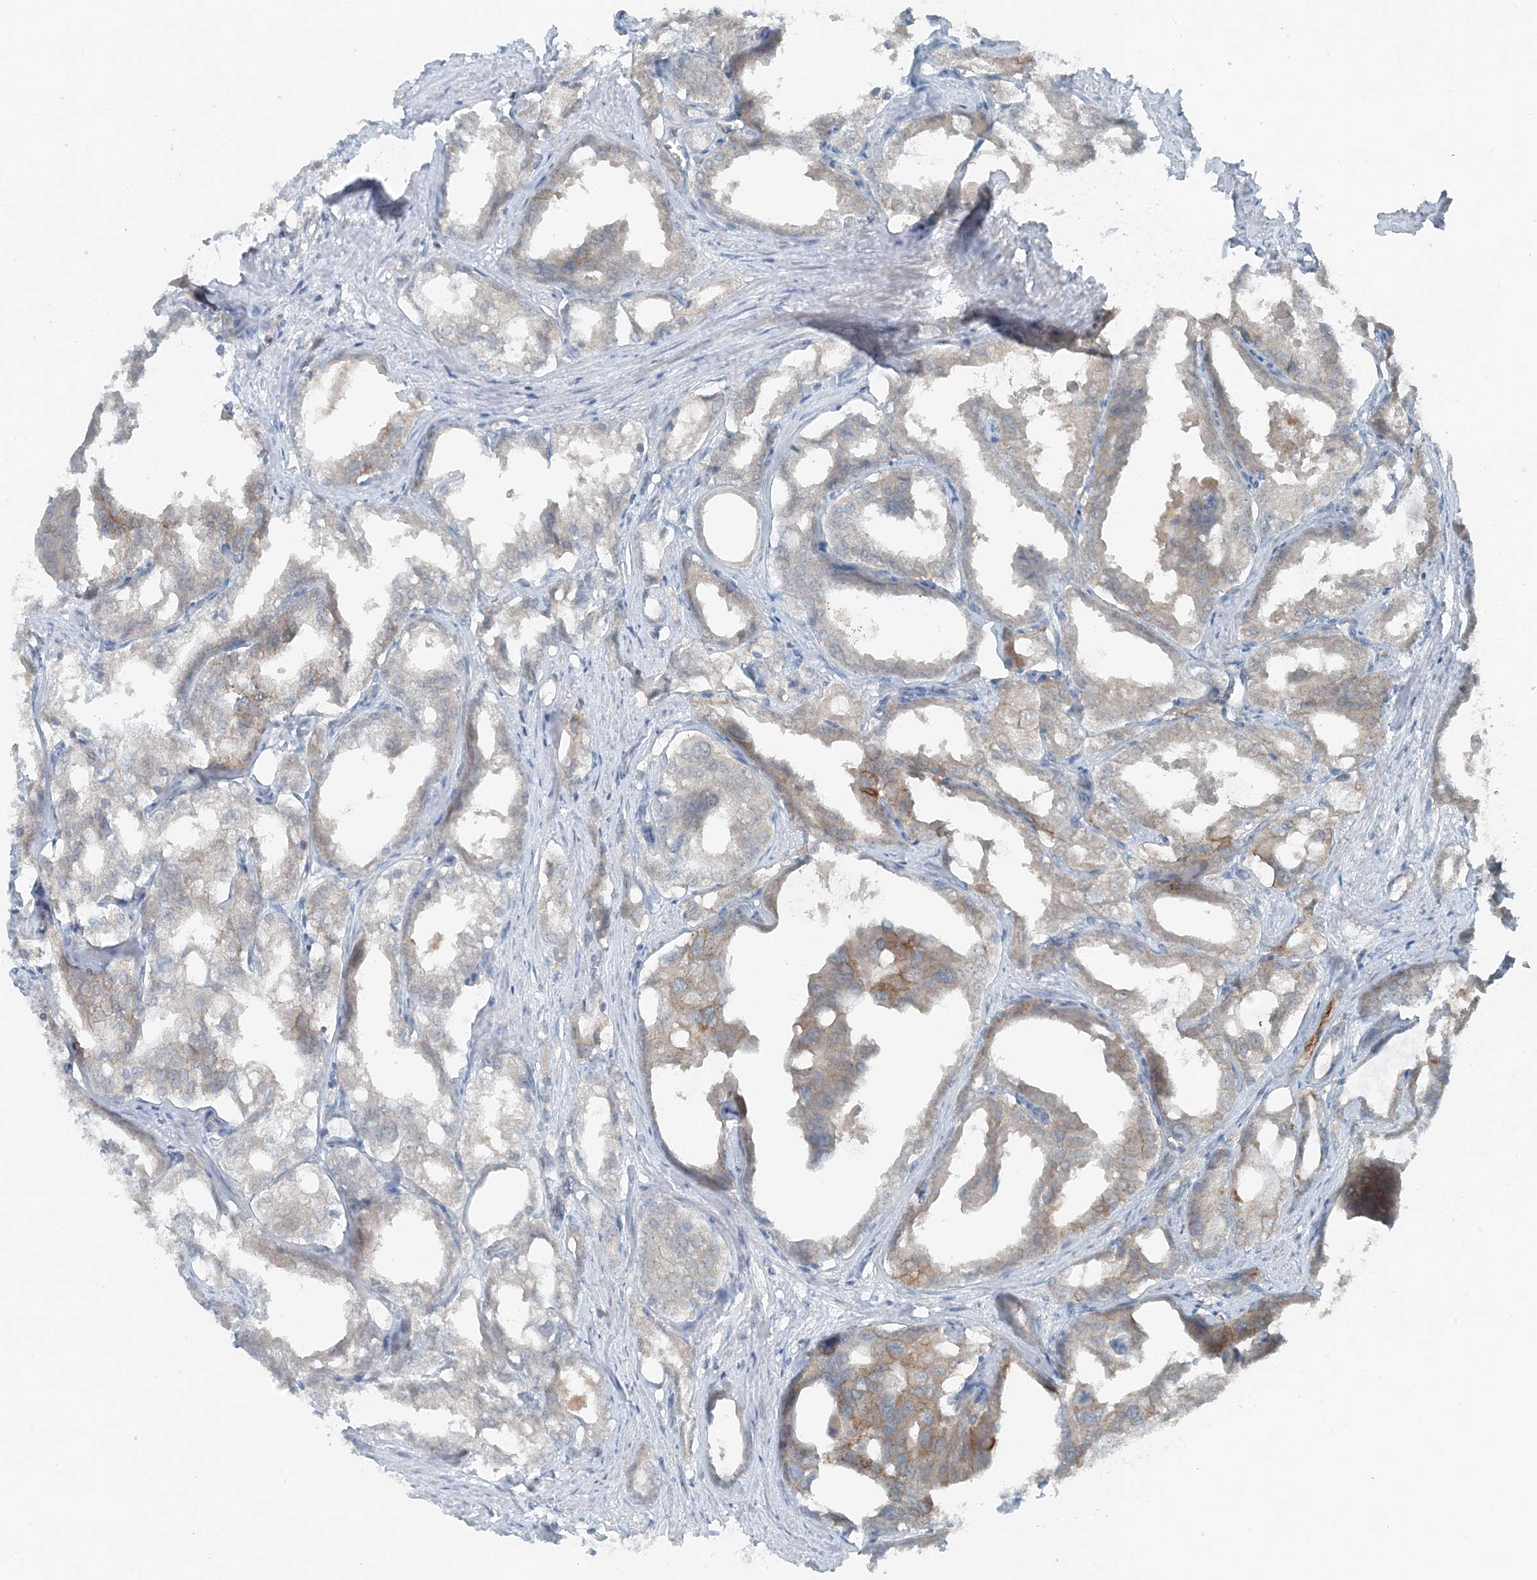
{"staining": {"intensity": "moderate", "quantity": "<25%", "location": "cytoplasmic/membranous"}, "tissue": "prostate cancer", "cell_type": "Tumor cells", "image_type": "cancer", "snomed": [{"axis": "morphology", "description": "Adenocarcinoma, High grade"}, {"axis": "topography", "description": "Prostate"}], "caption": "Tumor cells reveal low levels of moderate cytoplasmic/membranous expression in approximately <25% of cells in prostate cancer (adenocarcinoma (high-grade)).", "gene": "MITD1", "patient": {"sex": "male", "age": 50}}